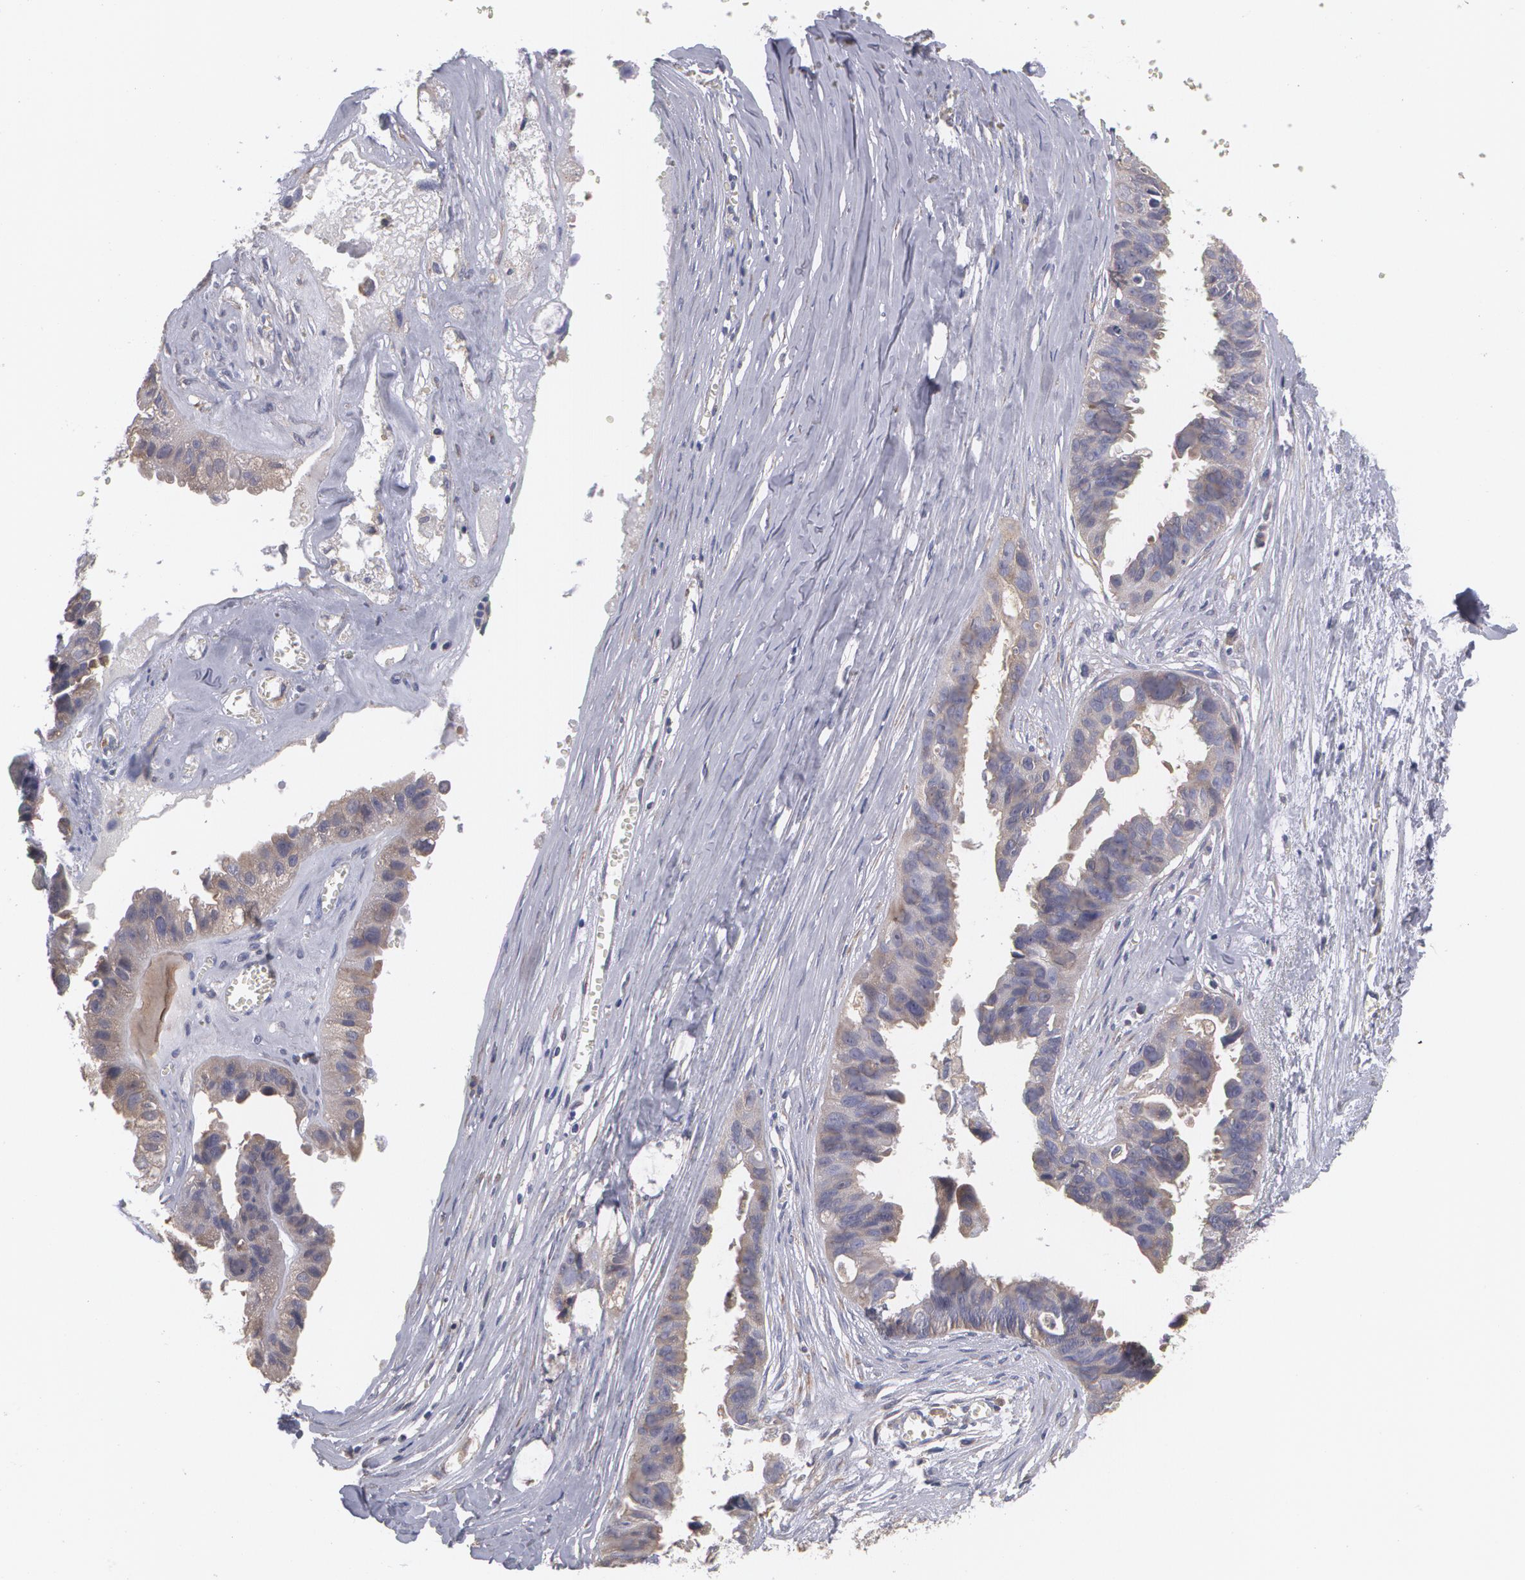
{"staining": {"intensity": "weak", "quantity": ">75%", "location": "cytoplasmic/membranous"}, "tissue": "ovarian cancer", "cell_type": "Tumor cells", "image_type": "cancer", "snomed": [{"axis": "morphology", "description": "Carcinoma, endometroid"}, {"axis": "topography", "description": "Ovary"}], "caption": "Immunohistochemical staining of ovarian cancer demonstrates low levels of weak cytoplasmic/membranous expression in about >75% of tumor cells.", "gene": "MTHFD1", "patient": {"sex": "female", "age": 85}}